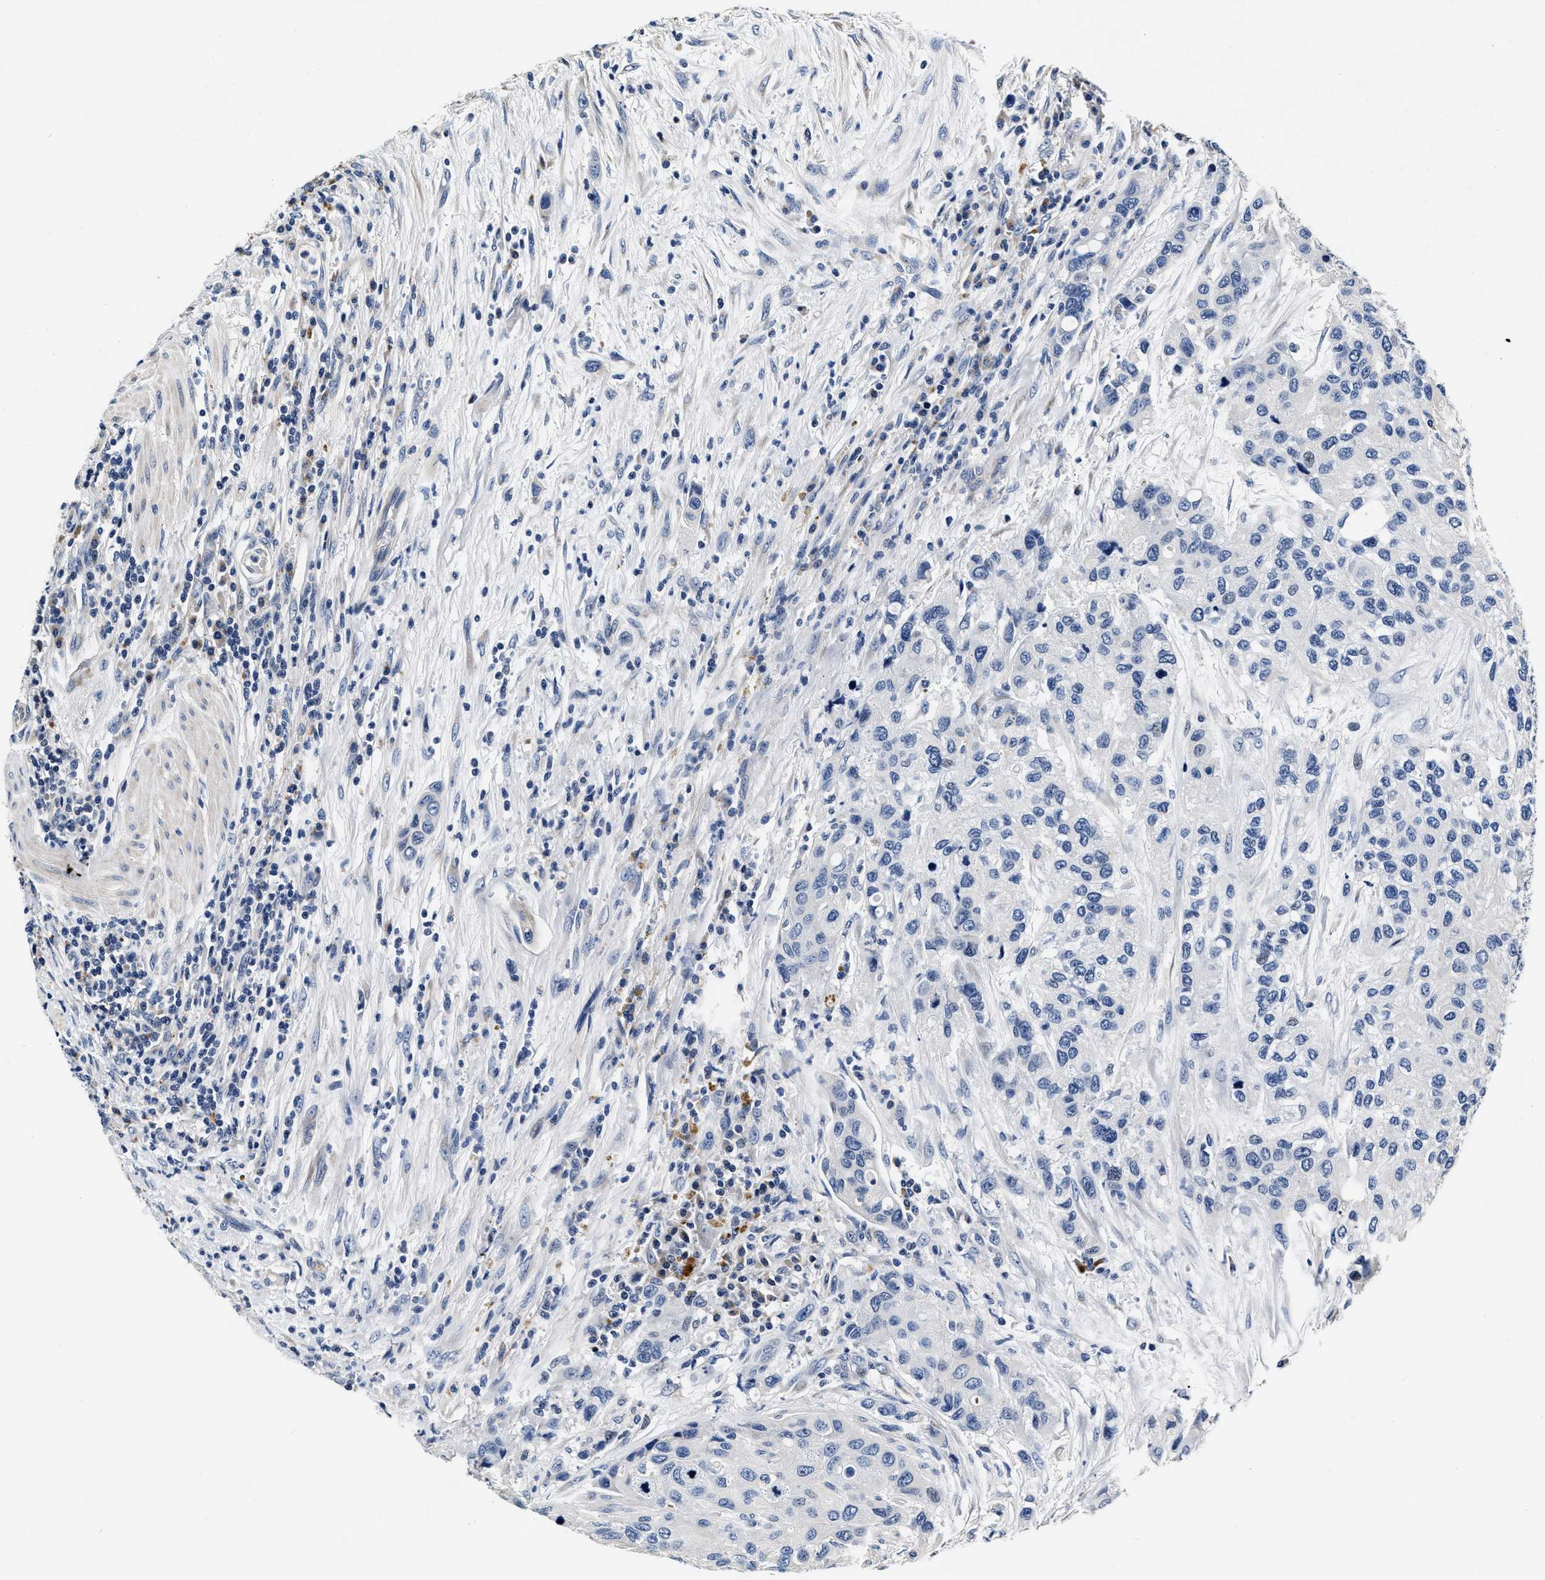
{"staining": {"intensity": "negative", "quantity": "none", "location": "none"}, "tissue": "urothelial cancer", "cell_type": "Tumor cells", "image_type": "cancer", "snomed": [{"axis": "morphology", "description": "Urothelial carcinoma, High grade"}, {"axis": "topography", "description": "Urinary bladder"}], "caption": "Immunohistochemistry (IHC) micrograph of human high-grade urothelial carcinoma stained for a protein (brown), which reveals no staining in tumor cells. (Stains: DAB (3,3'-diaminobenzidine) immunohistochemistry with hematoxylin counter stain, Microscopy: brightfield microscopy at high magnification).", "gene": "ABCG8", "patient": {"sex": "female", "age": 56}}